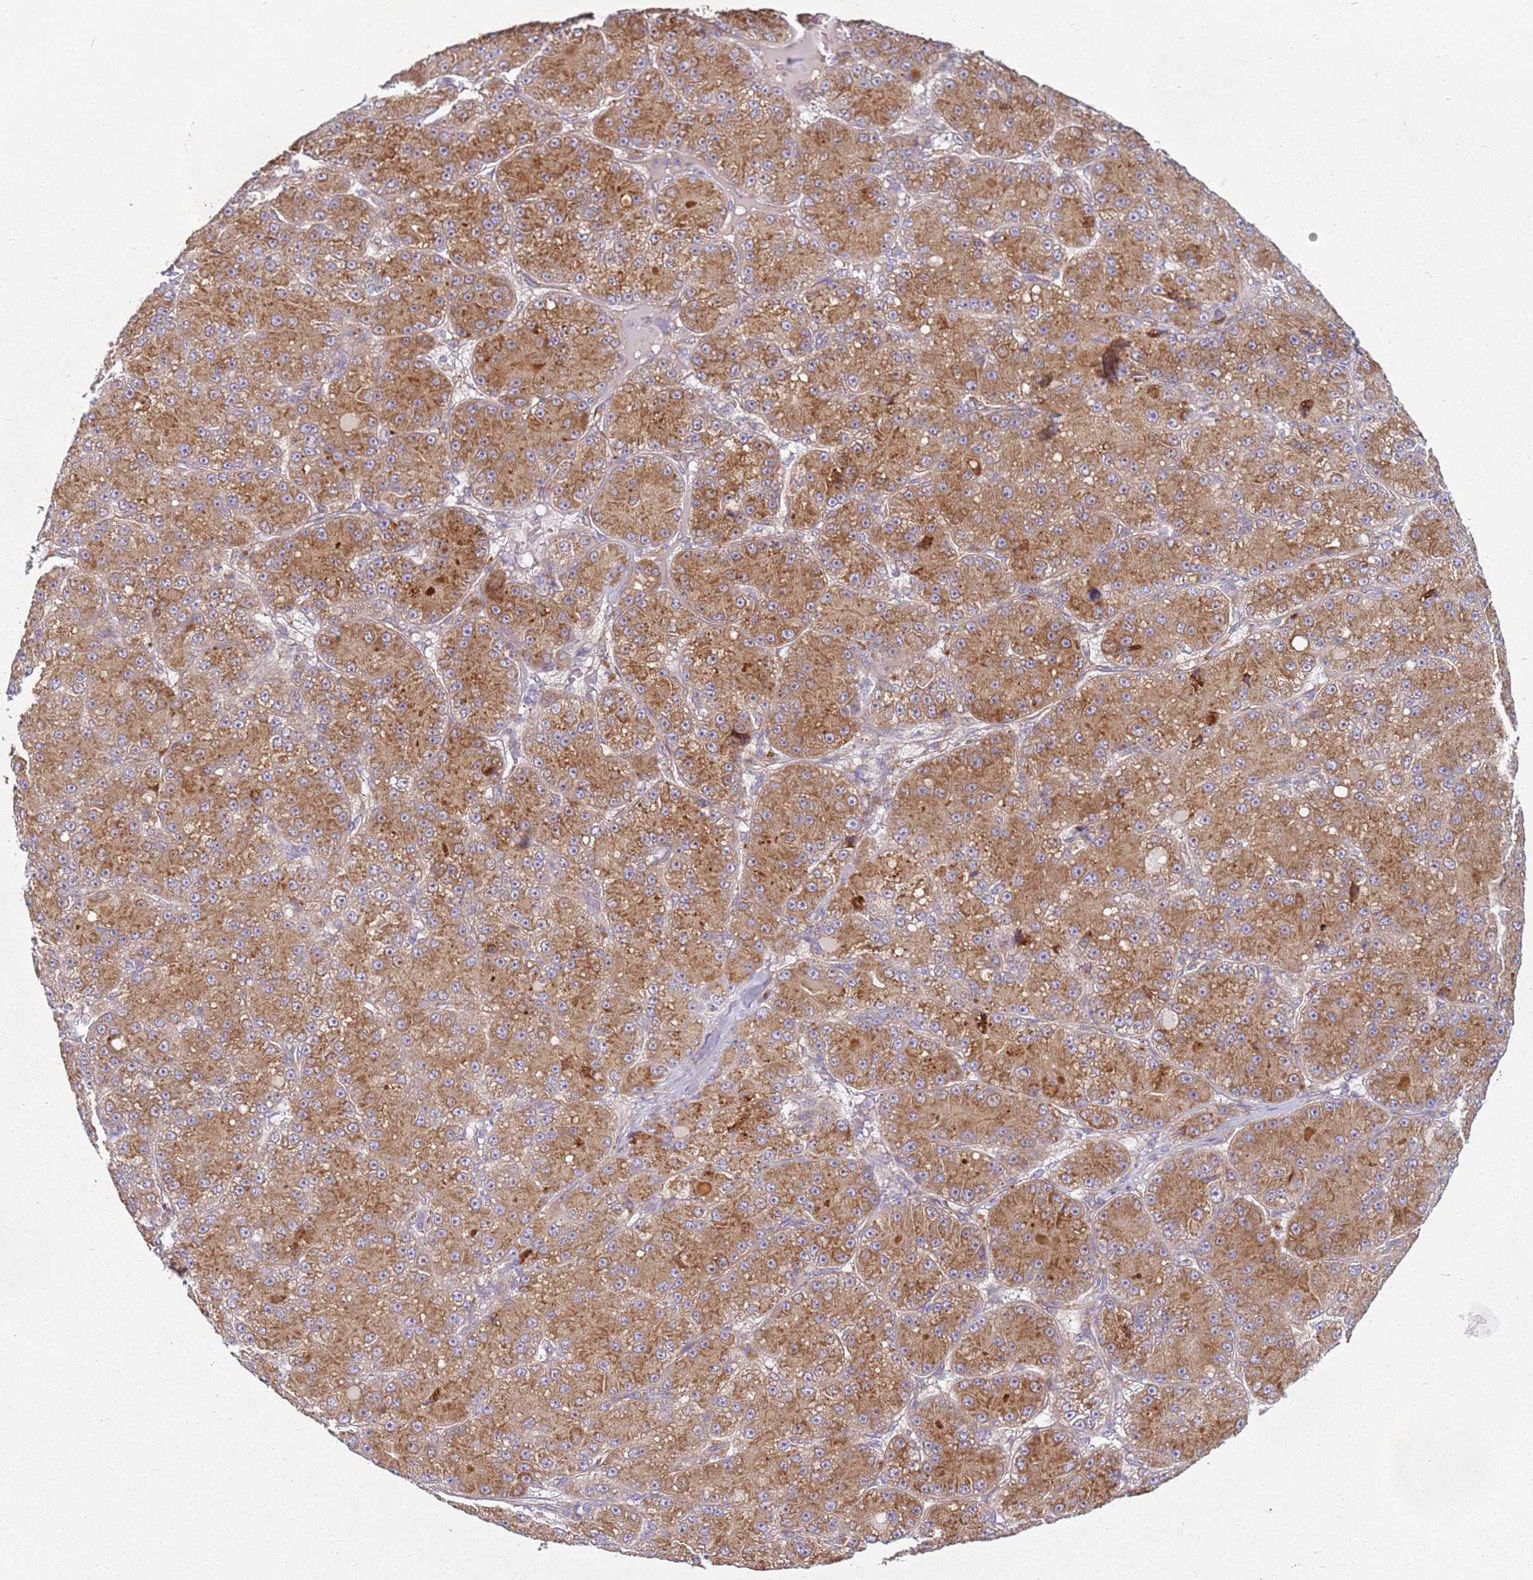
{"staining": {"intensity": "moderate", "quantity": ">75%", "location": "cytoplasmic/membranous"}, "tissue": "liver cancer", "cell_type": "Tumor cells", "image_type": "cancer", "snomed": [{"axis": "morphology", "description": "Carcinoma, Hepatocellular, NOS"}, {"axis": "topography", "description": "Liver"}], "caption": "IHC photomicrograph of human liver cancer (hepatocellular carcinoma) stained for a protein (brown), which demonstrates medium levels of moderate cytoplasmic/membranous staining in about >75% of tumor cells.", "gene": "RPS28", "patient": {"sex": "male", "age": 67}}